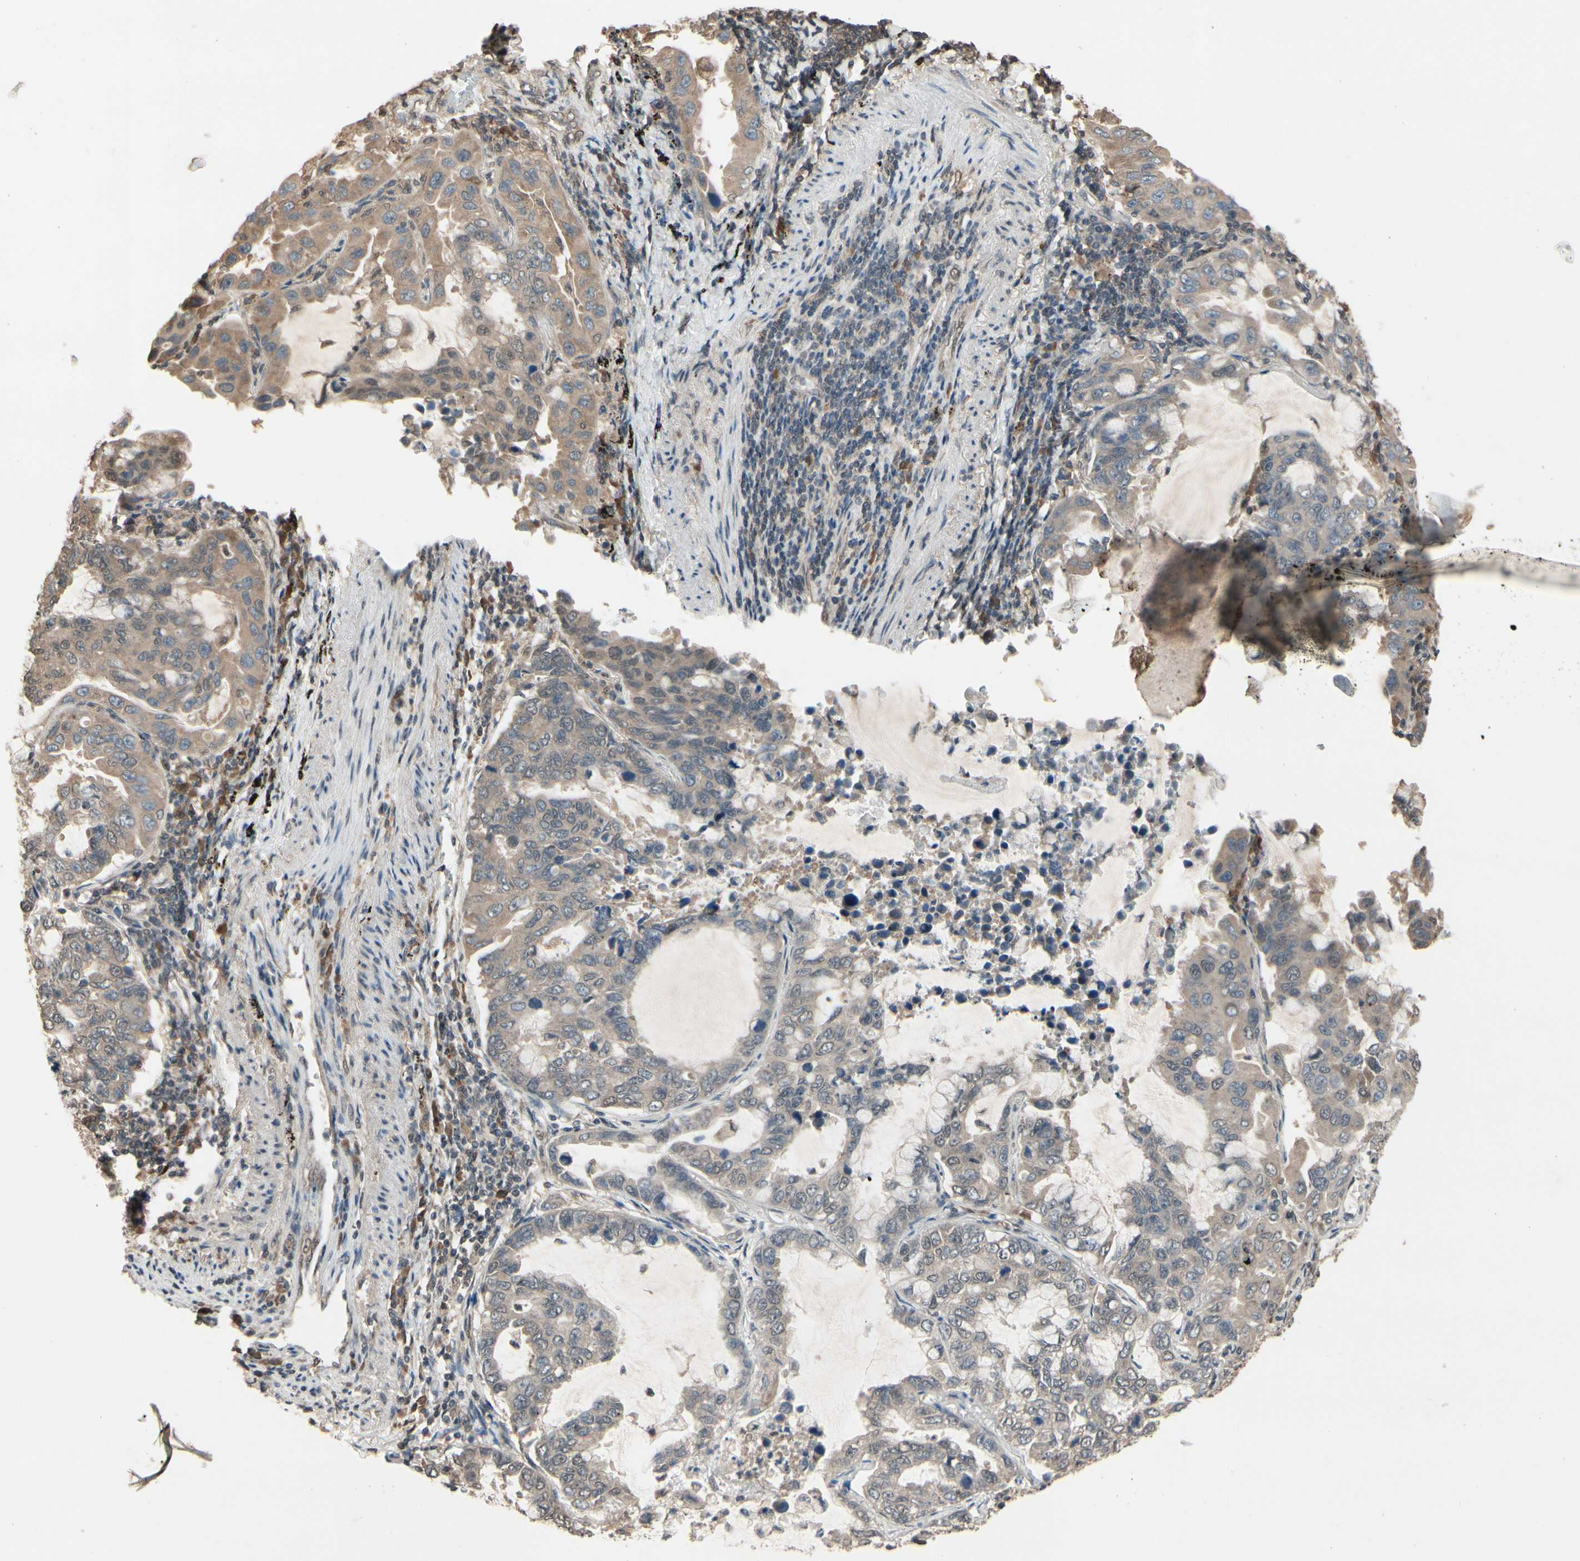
{"staining": {"intensity": "weak", "quantity": ">75%", "location": "cytoplasmic/membranous"}, "tissue": "lung cancer", "cell_type": "Tumor cells", "image_type": "cancer", "snomed": [{"axis": "morphology", "description": "Adenocarcinoma, NOS"}, {"axis": "topography", "description": "Lung"}], "caption": "IHC photomicrograph of lung adenocarcinoma stained for a protein (brown), which reveals low levels of weak cytoplasmic/membranous positivity in approximately >75% of tumor cells.", "gene": "PNPLA7", "patient": {"sex": "male", "age": 64}}